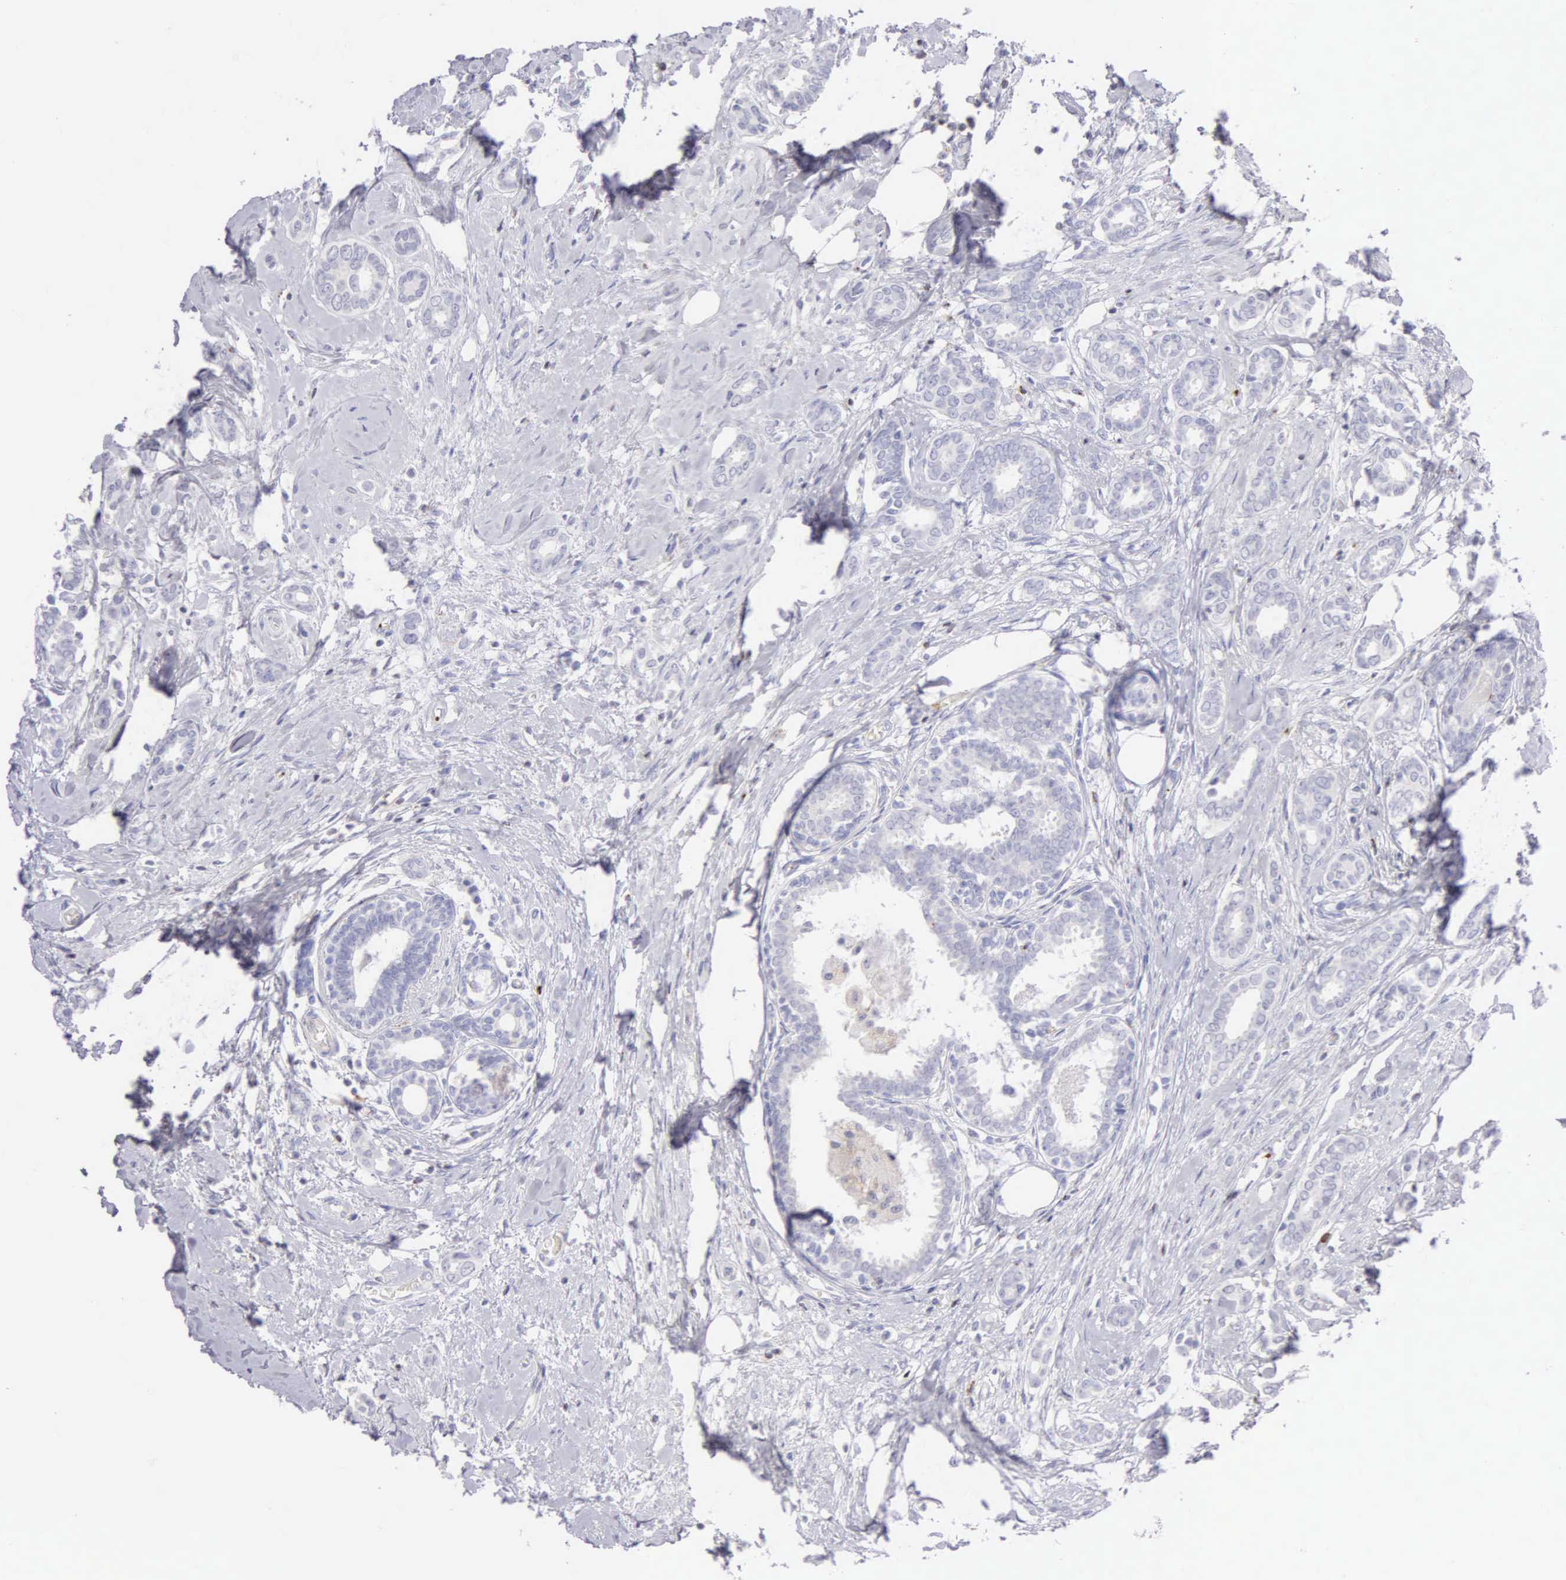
{"staining": {"intensity": "negative", "quantity": "none", "location": "none"}, "tissue": "breast cancer", "cell_type": "Tumor cells", "image_type": "cancer", "snomed": [{"axis": "morphology", "description": "Duct carcinoma"}, {"axis": "topography", "description": "Breast"}], "caption": "High power microscopy micrograph of an IHC image of breast invasive ductal carcinoma, revealing no significant positivity in tumor cells. (DAB immunohistochemistry visualized using brightfield microscopy, high magnification).", "gene": "SRGN", "patient": {"sex": "female", "age": 50}}